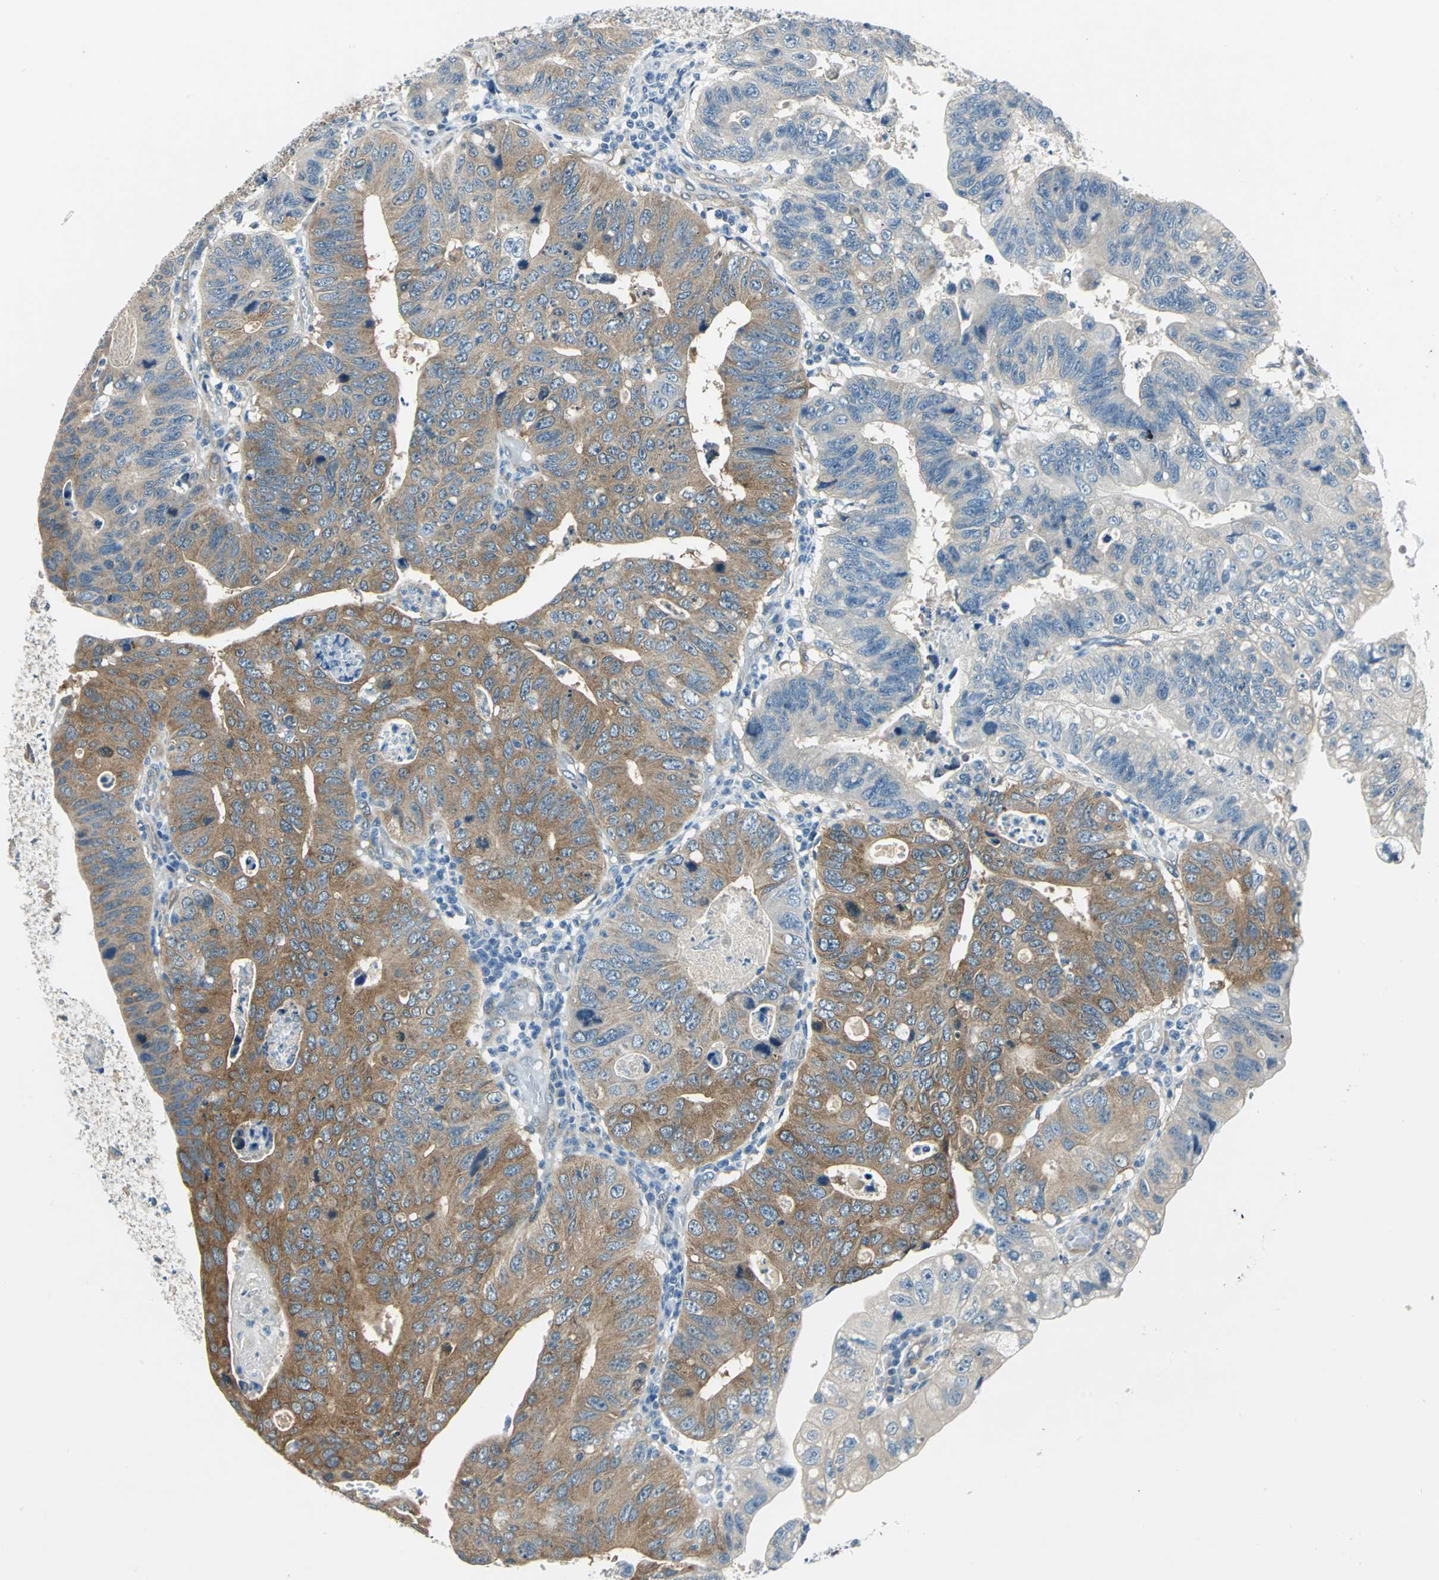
{"staining": {"intensity": "moderate", "quantity": "25%-75%", "location": "cytoplasmic/membranous"}, "tissue": "stomach cancer", "cell_type": "Tumor cells", "image_type": "cancer", "snomed": [{"axis": "morphology", "description": "Adenocarcinoma, NOS"}, {"axis": "topography", "description": "Stomach"}], "caption": "Tumor cells exhibit medium levels of moderate cytoplasmic/membranous staining in approximately 25%-75% of cells in stomach adenocarcinoma.", "gene": "CDC42EP1", "patient": {"sex": "male", "age": 59}}